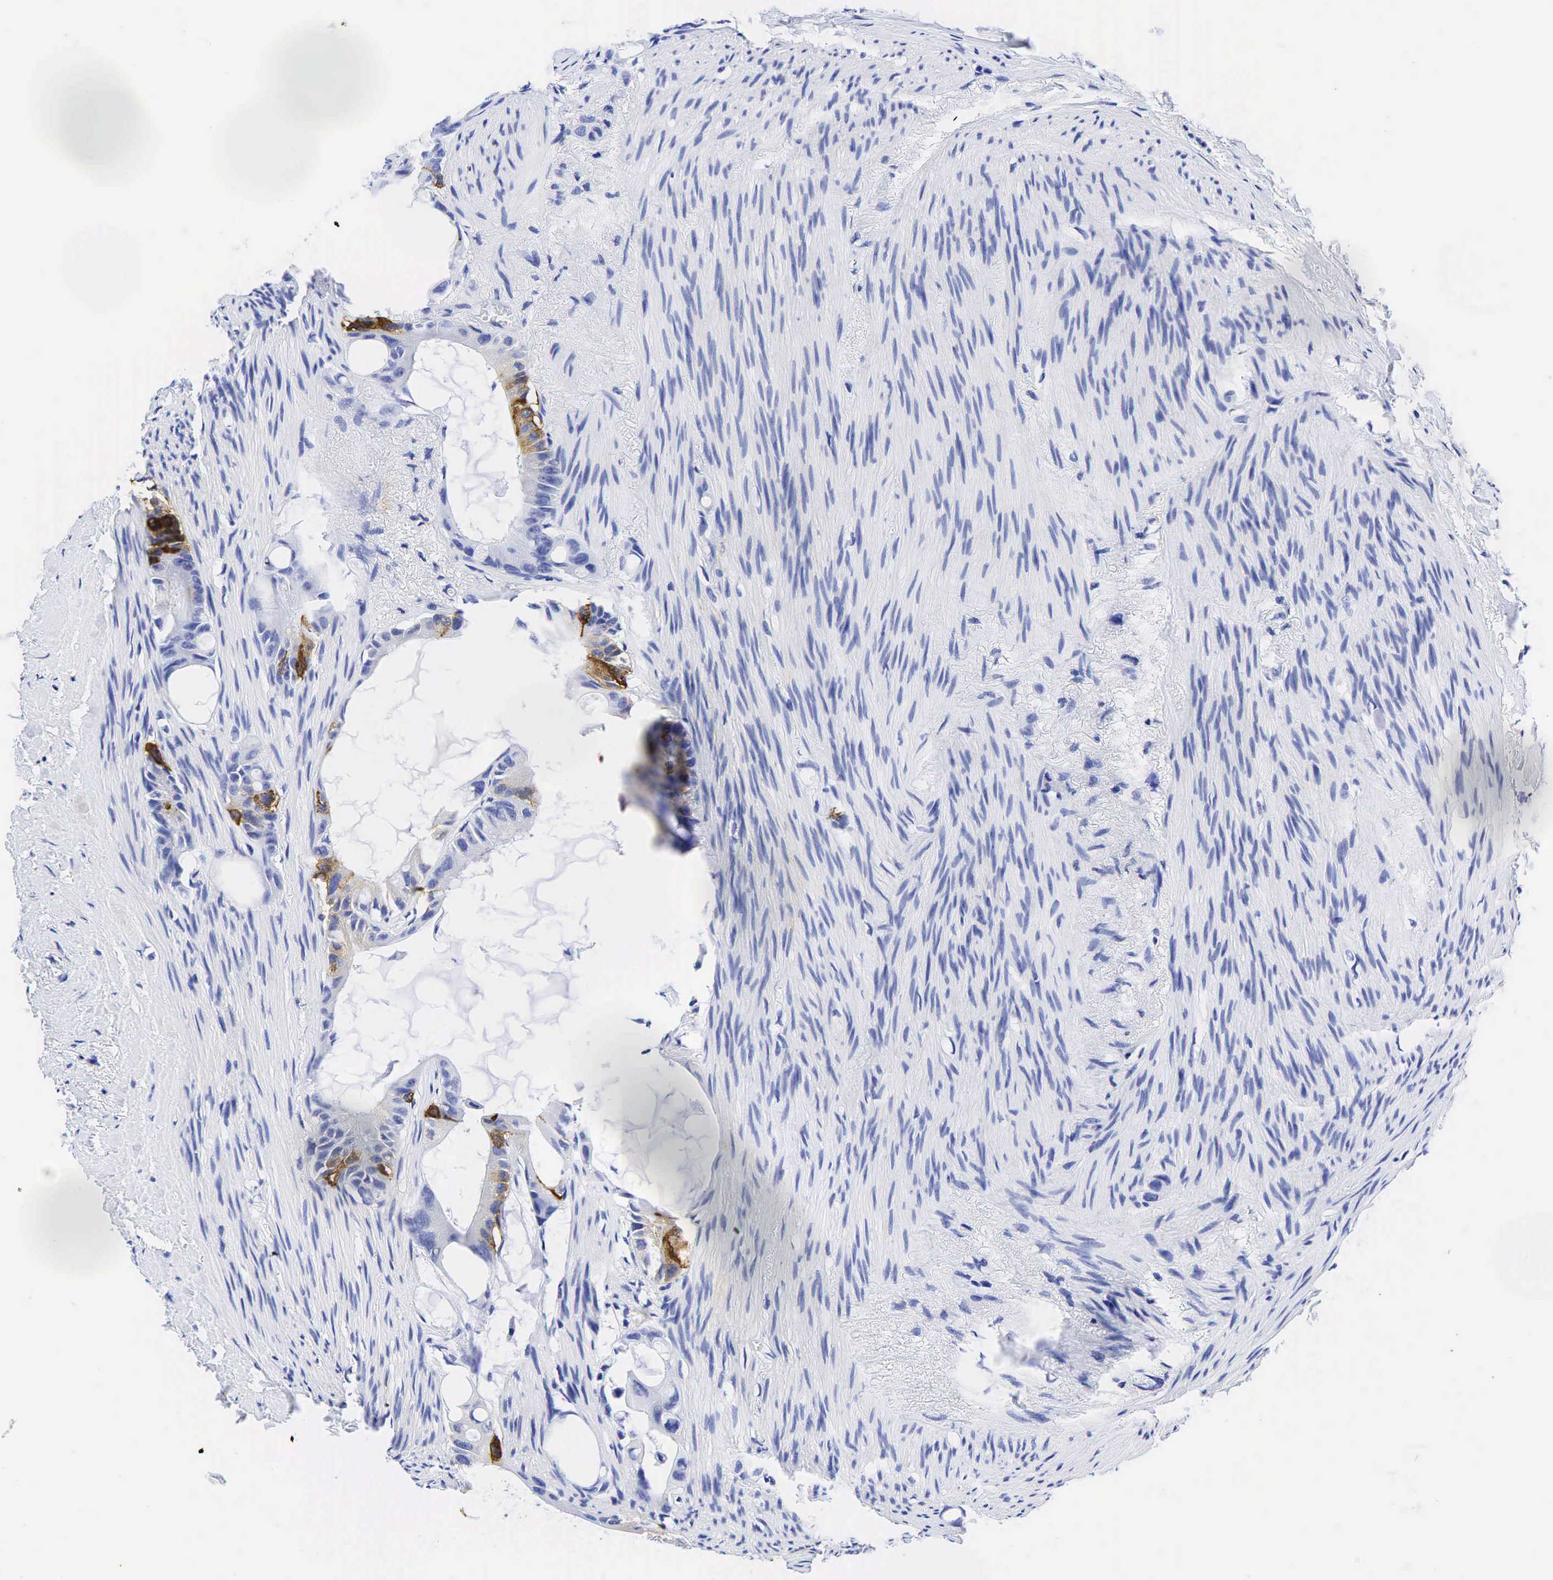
{"staining": {"intensity": "strong", "quantity": "<25%", "location": "cytoplasmic/membranous"}, "tissue": "colorectal cancer", "cell_type": "Tumor cells", "image_type": "cancer", "snomed": [{"axis": "morphology", "description": "Adenocarcinoma, NOS"}, {"axis": "topography", "description": "Colon"}], "caption": "DAB (3,3'-diaminobenzidine) immunohistochemical staining of colorectal cancer (adenocarcinoma) shows strong cytoplasmic/membranous protein expression in approximately <25% of tumor cells.", "gene": "CHGA", "patient": {"sex": "male", "age": 70}}